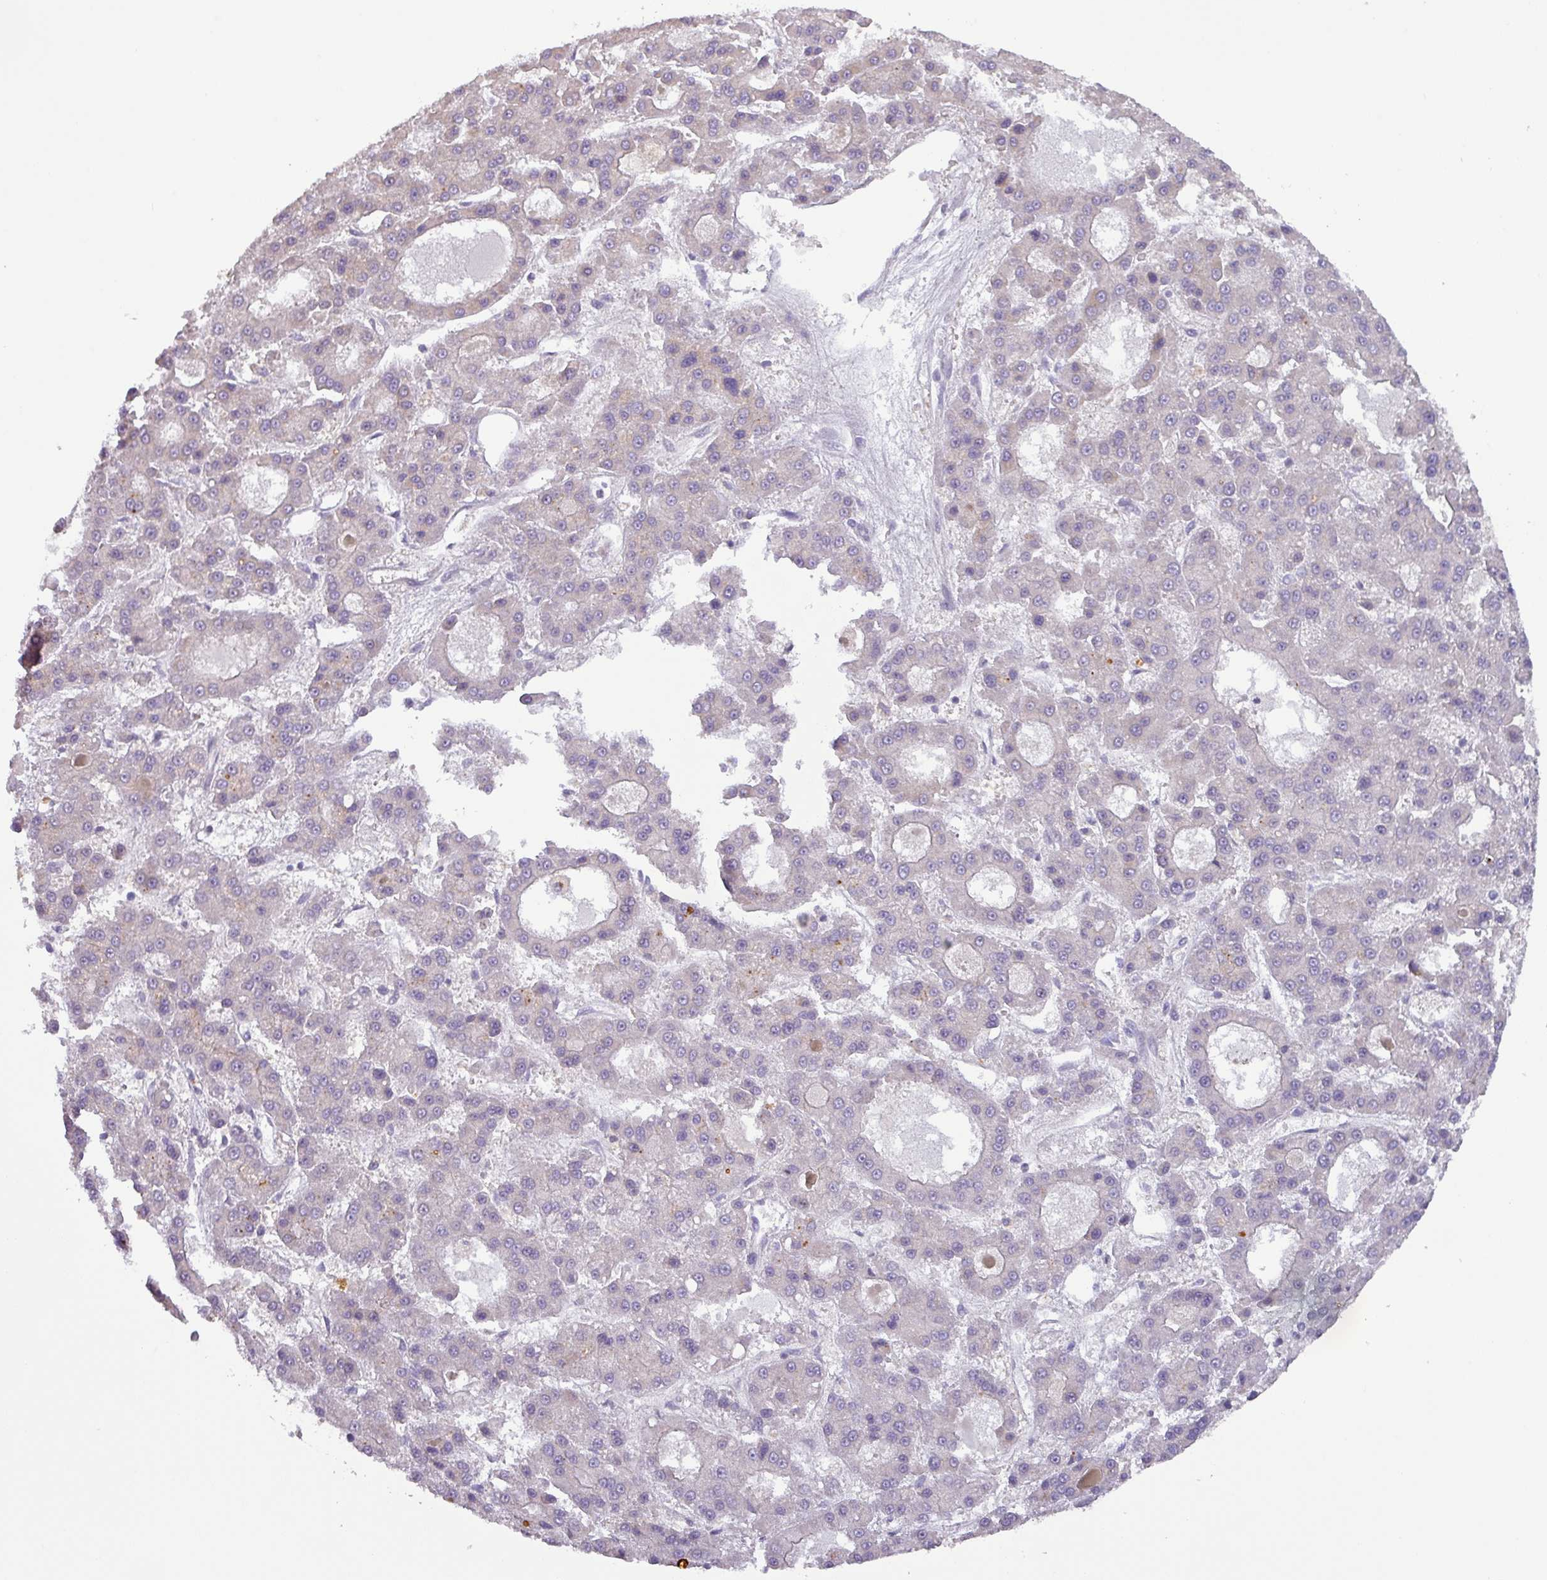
{"staining": {"intensity": "negative", "quantity": "none", "location": "none"}, "tissue": "liver cancer", "cell_type": "Tumor cells", "image_type": "cancer", "snomed": [{"axis": "morphology", "description": "Carcinoma, Hepatocellular, NOS"}, {"axis": "topography", "description": "Liver"}], "caption": "Hepatocellular carcinoma (liver) stained for a protein using IHC displays no positivity tumor cells.", "gene": "GALNT12", "patient": {"sex": "male", "age": 70}}